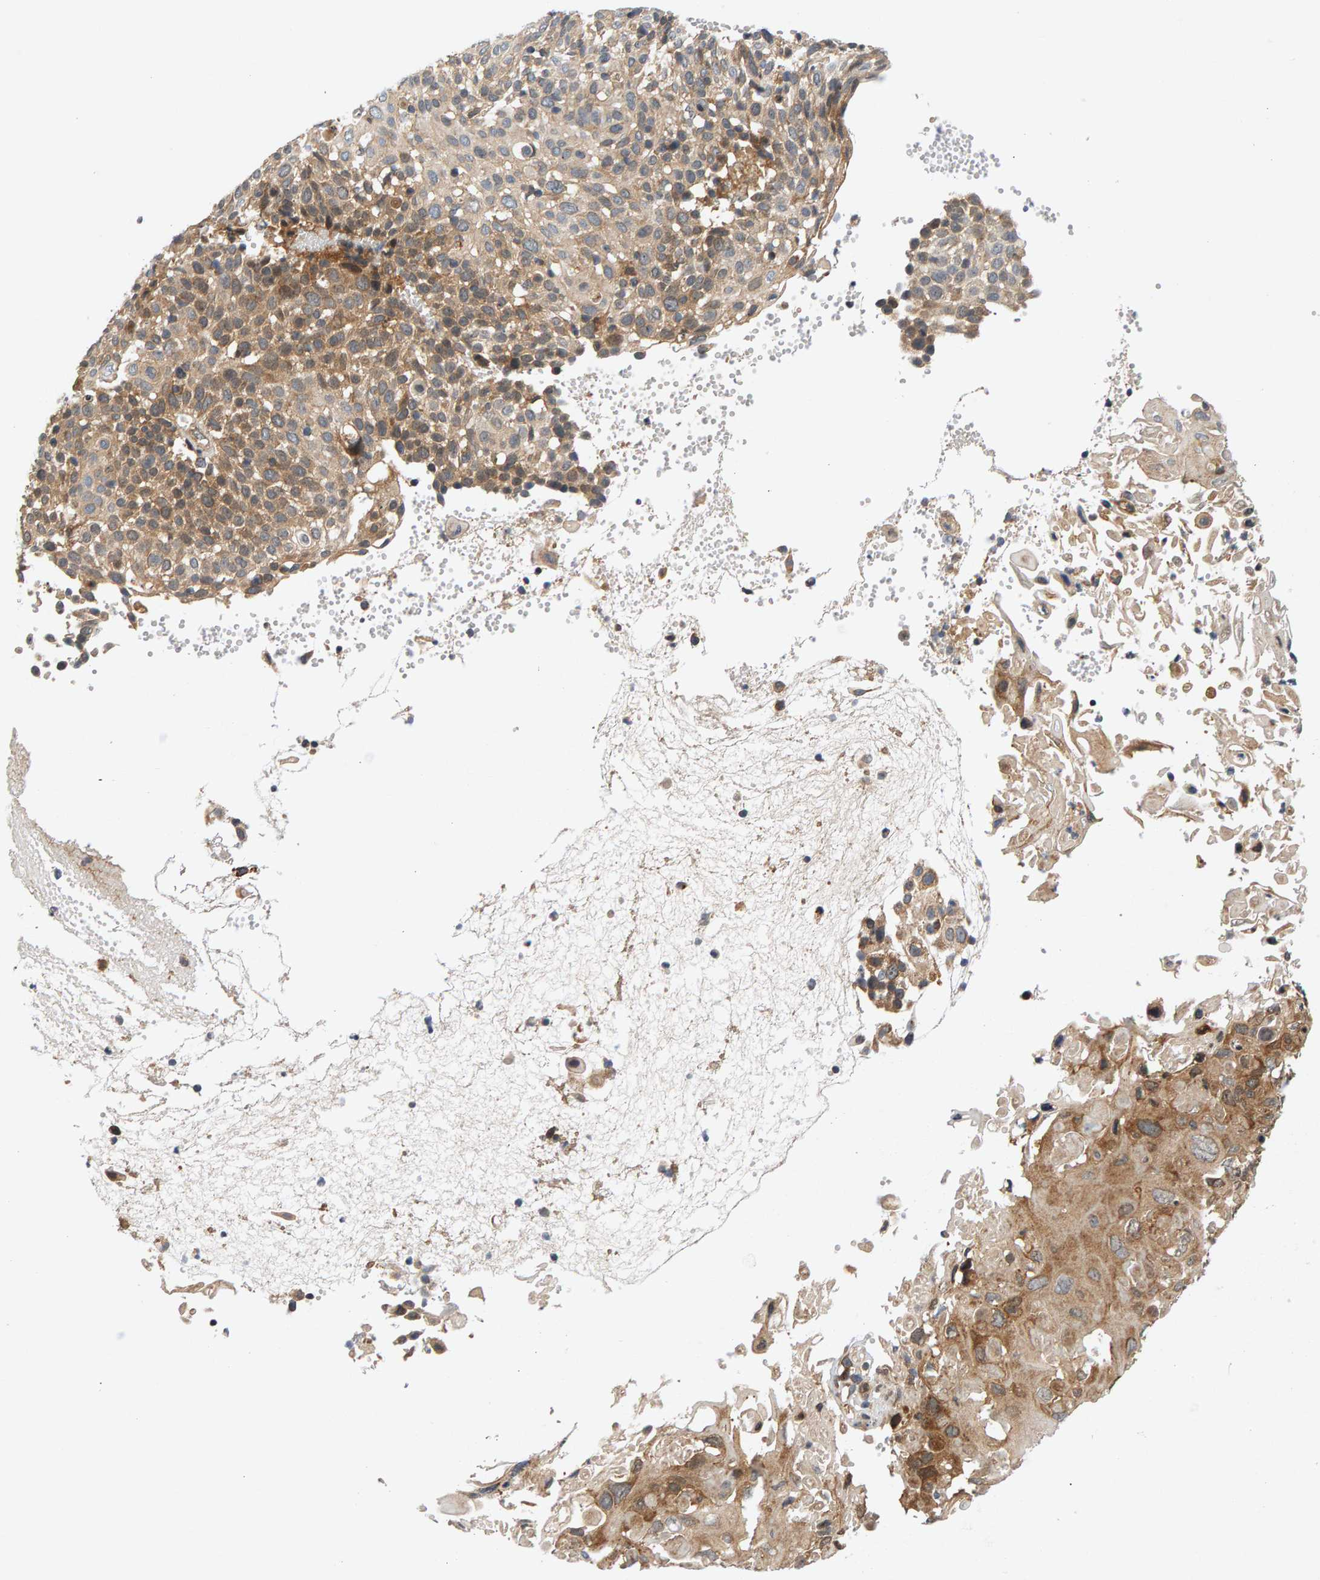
{"staining": {"intensity": "strong", "quantity": ">75%", "location": "cytoplasmic/membranous"}, "tissue": "cervical cancer", "cell_type": "Tumor cells", "image_type": "cancer", "snomed": [{"axis": "morphology", "description": "Squamous cell carcinoma, NOS"}, {"axis": "topography", "description": "Cervix"}], "caption": "A high-resolution histopathology image shows immunohistochemistry staining of cervical cancer (squamous cell carcinoma), which demonstrates strong cytoplasmic/membranous staining in about >75% of tumor cells. (DAB (3,3'-diaminobenzidine) IHC with brightfield microscopy, high magnification).", "gene": "BAHCC1", "patient": {"sex": "female", "age": 74}}